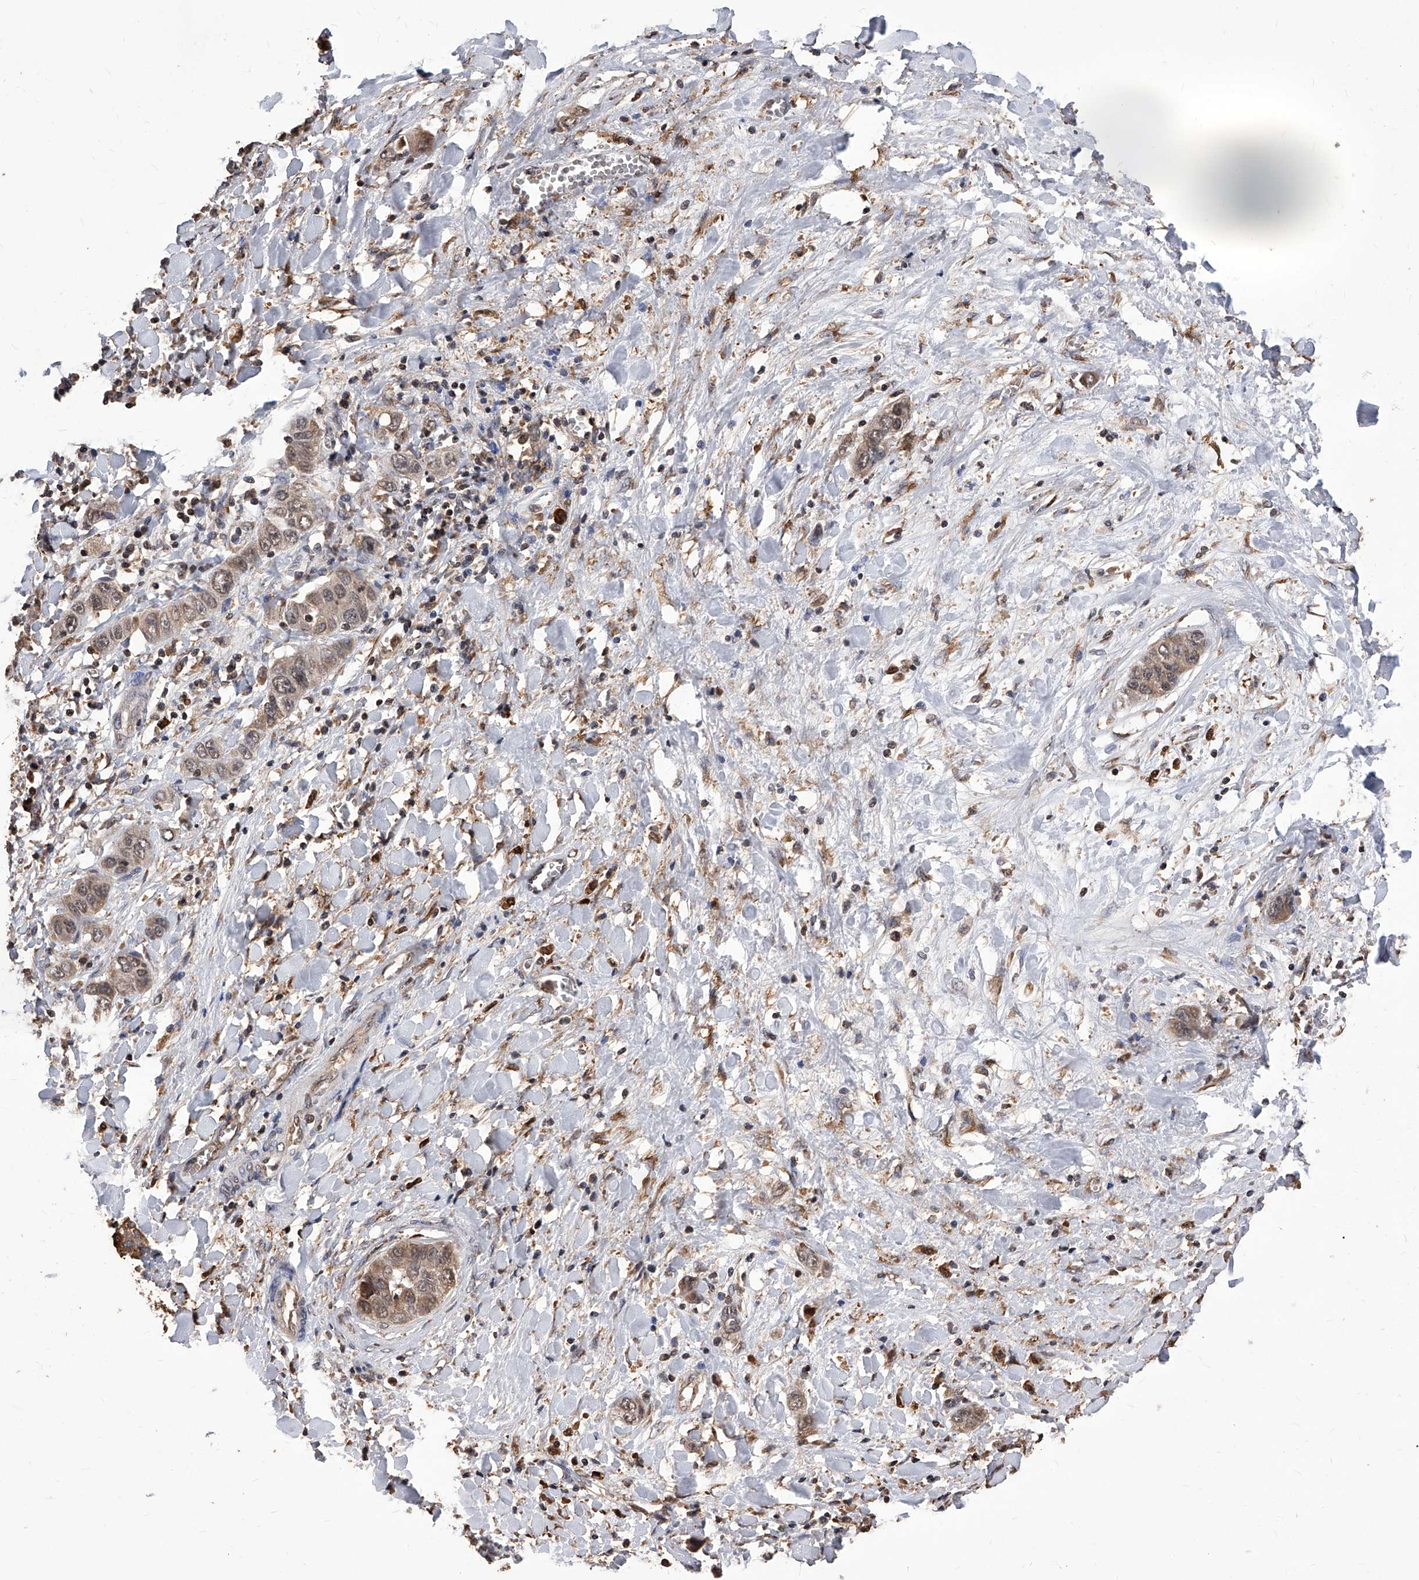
{"staining": {"intensity": "weak", "quantity": ">75%", "location": "cytoplasmic/membranous,nuclear"}, "tissue": "liver cancer", "cell_type": "Tumor cells", "image_type": "cancer", "snomed": [{"axis": "morphology", "description": "Cholangiocarcinoma"}, {"axis": "topography", "description": "Liver"}], "caption": "Approximately >75% of tumor cells in liver cholangiocarcinoma show weak cytoplasmic/membranous and nuclear protein expression as visualized by brown immunohistochemical staining.", "gene": "ID1", "patient": {"sex": "female", "age": 52}}